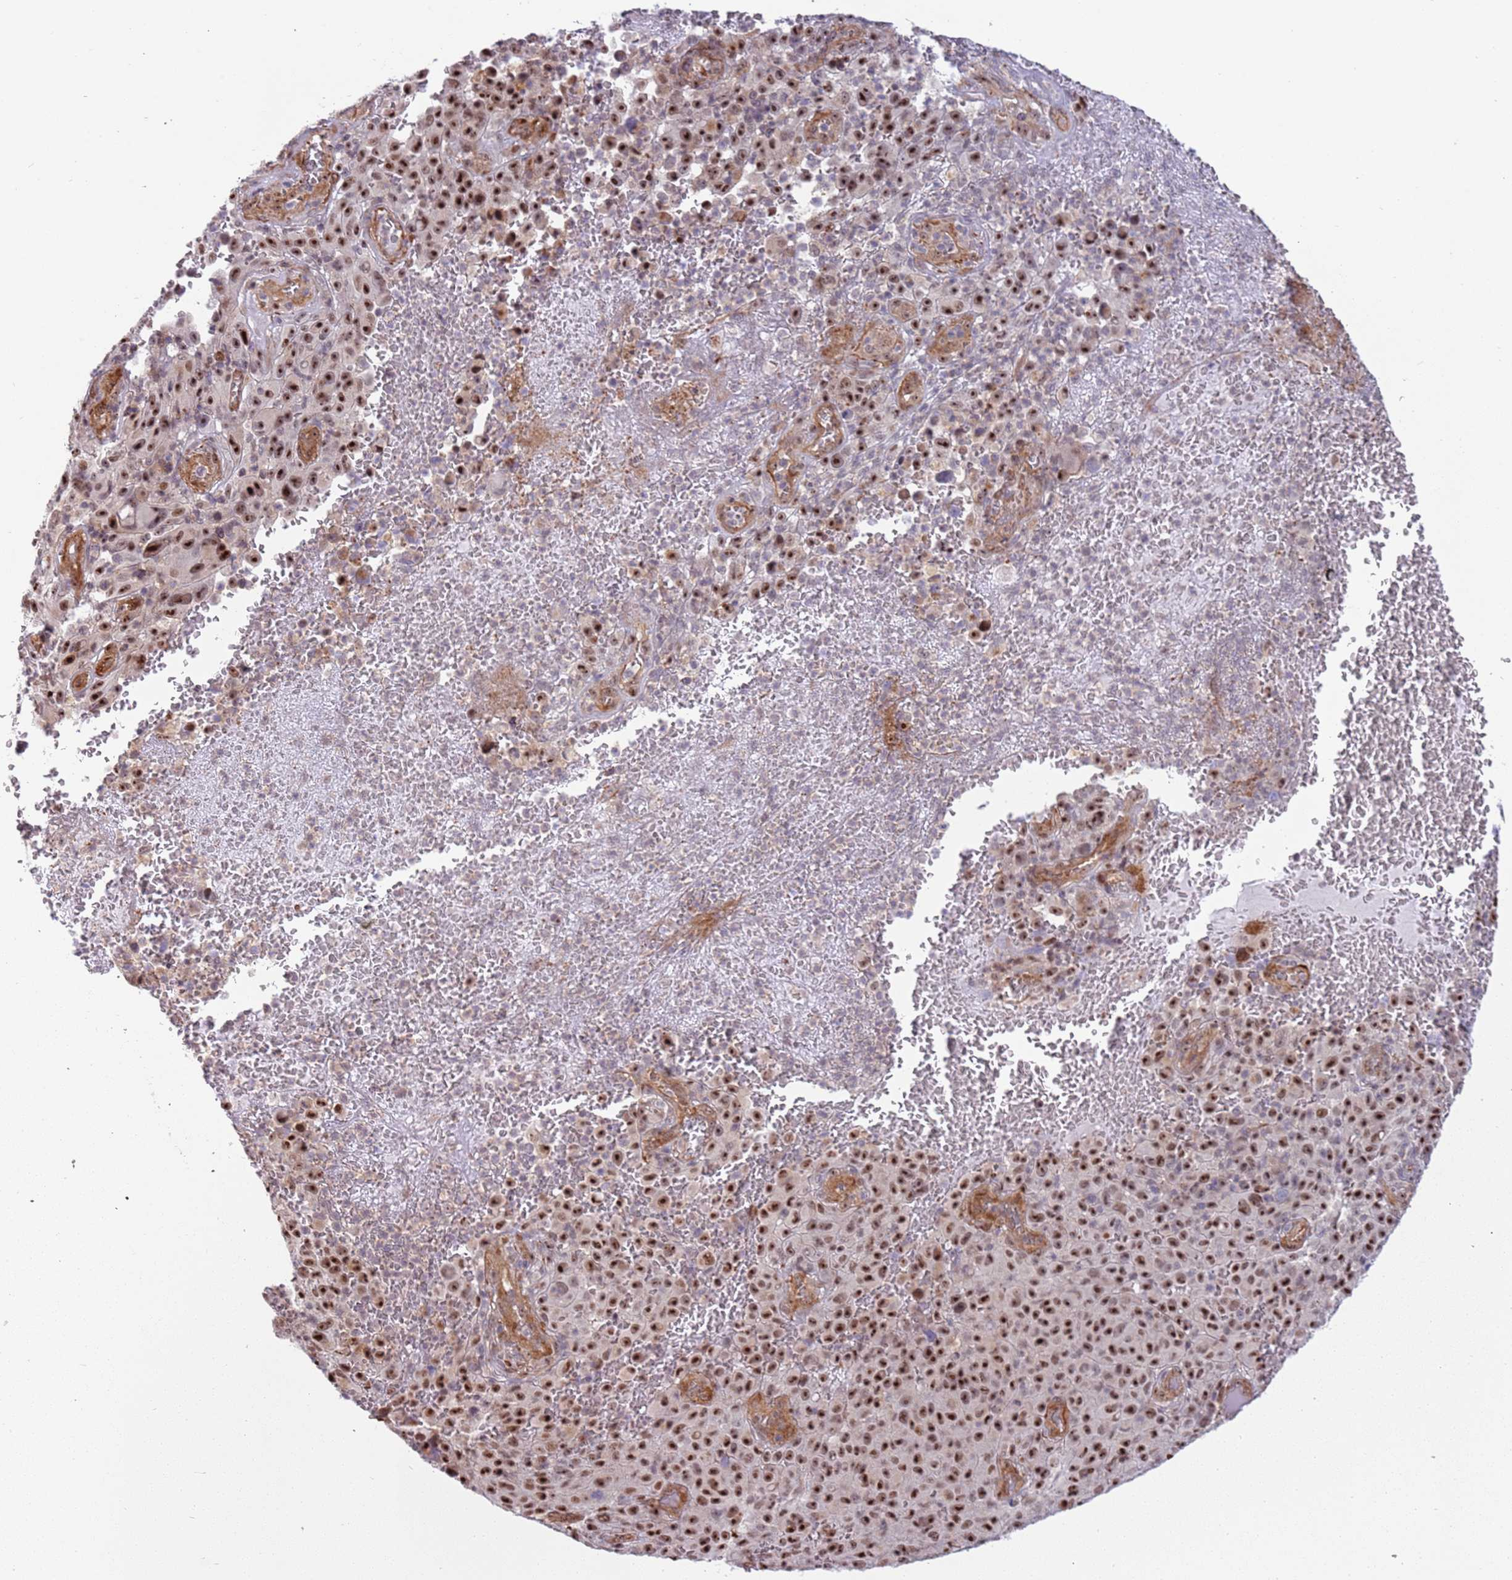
{"staining": {"intensity": "strong", "quantity": ">75%", "location": "nuclear"}, "tissue": "melanoma", "cell_type": "Tumor cells", "image_type": "cancer", "snomed": [{"axis": "morphology", "description": "Malignant melanoma, NOS"}, {"axis": "topography", "description": "Skin"}], "caption": "Protein staining demonstrates strong nuclear staining in about >75% of tumor cells in melanoma.", "gene": "LRMDA", "patient": {"sex": "female", "age": 82}}